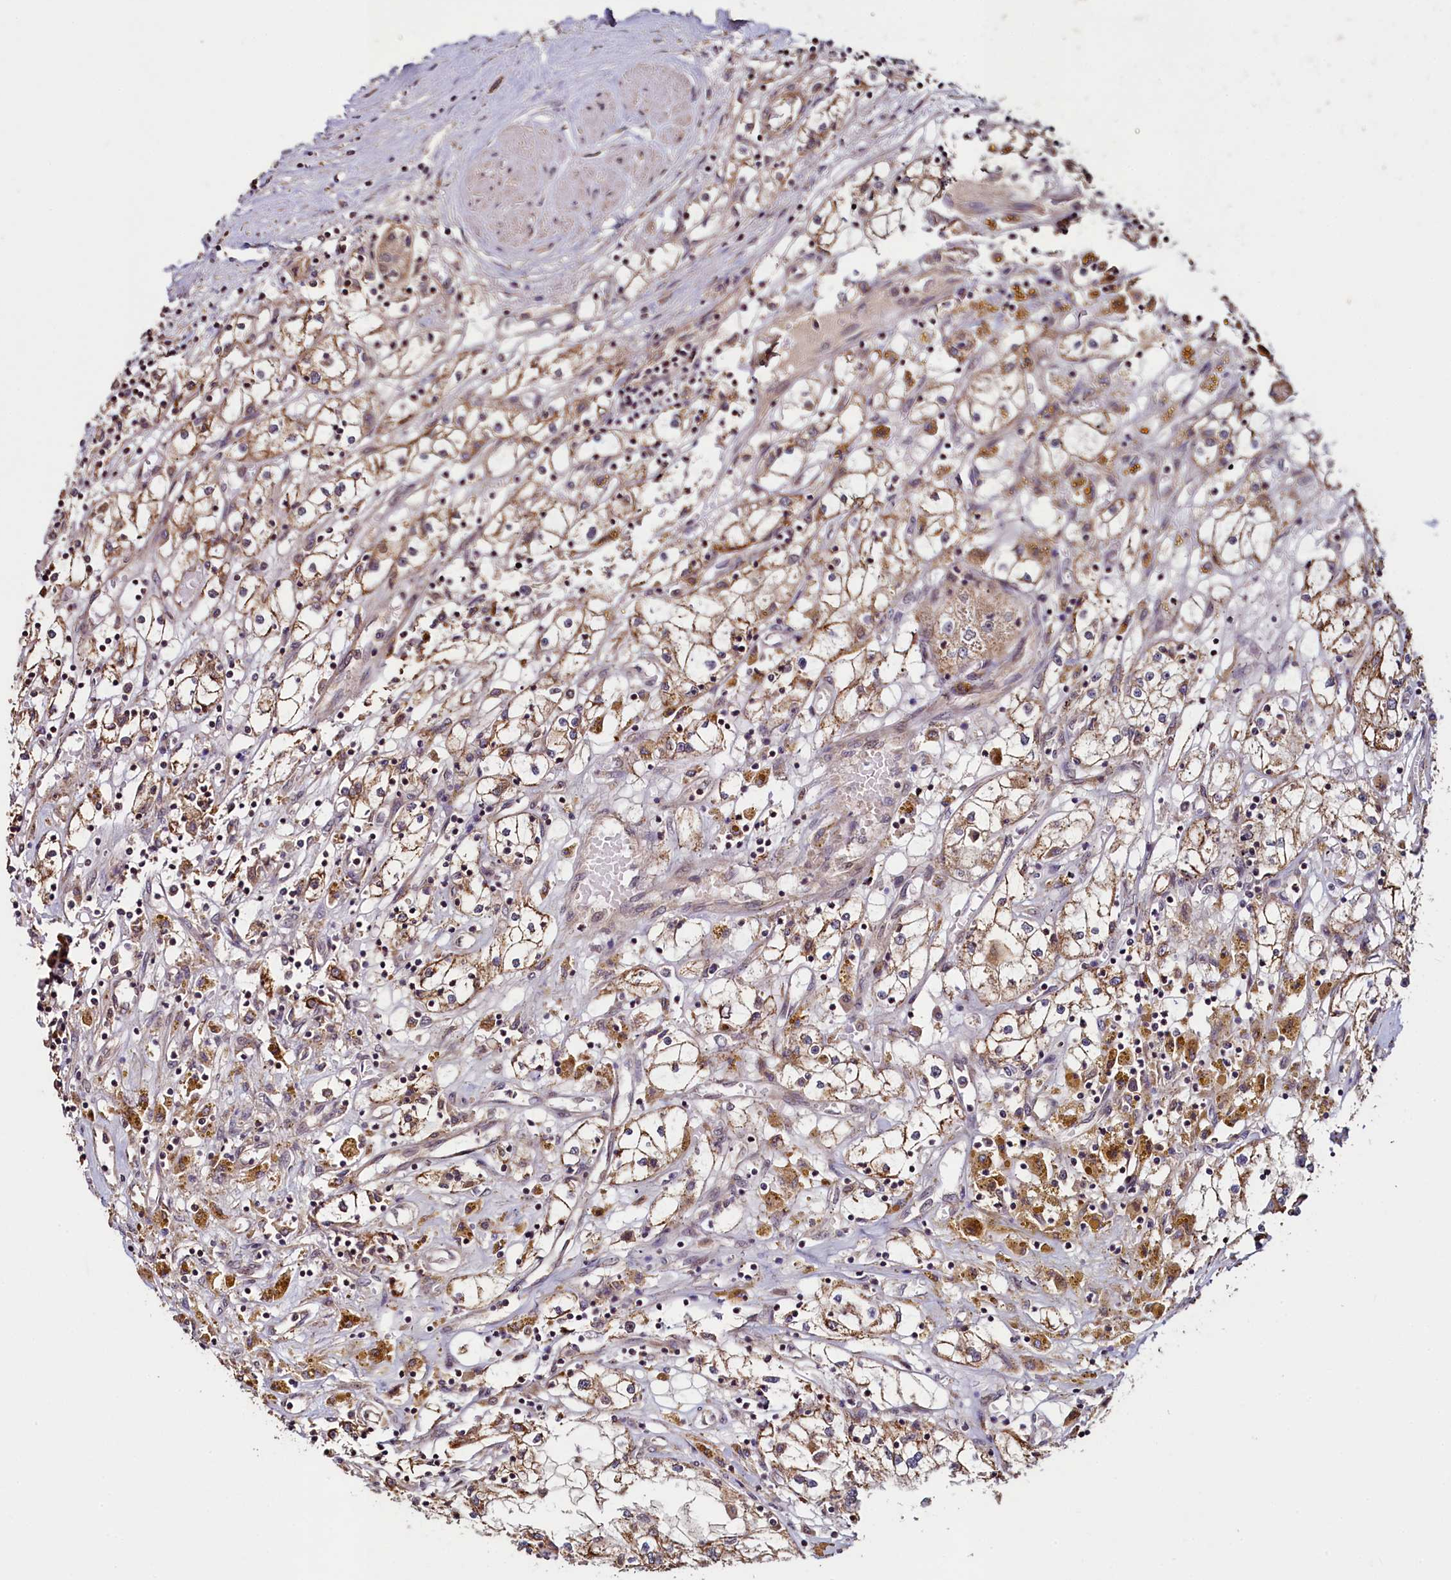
{"staining": {"intensity": "moderate", "quantity": ">75%", "location": "cytoplasmic/membranous"}, "tissue": "renal cancer", "cell_type": "Tumor cells", "image_type": "cancer", "snomed": [{"axis": "morphology", "description": "Adenocarcinoma, NOS"}, {"axis": "topography", "description": "Kidney"}], "caption": "Renal adenocarcinoma was stained to show a protein in brown. There is medium levels of moderate cytoplasmic/membranous expression in about >75% of tumor cells.", "gene": "RBFA", "patient": {"sex": "male", "age": 56}}